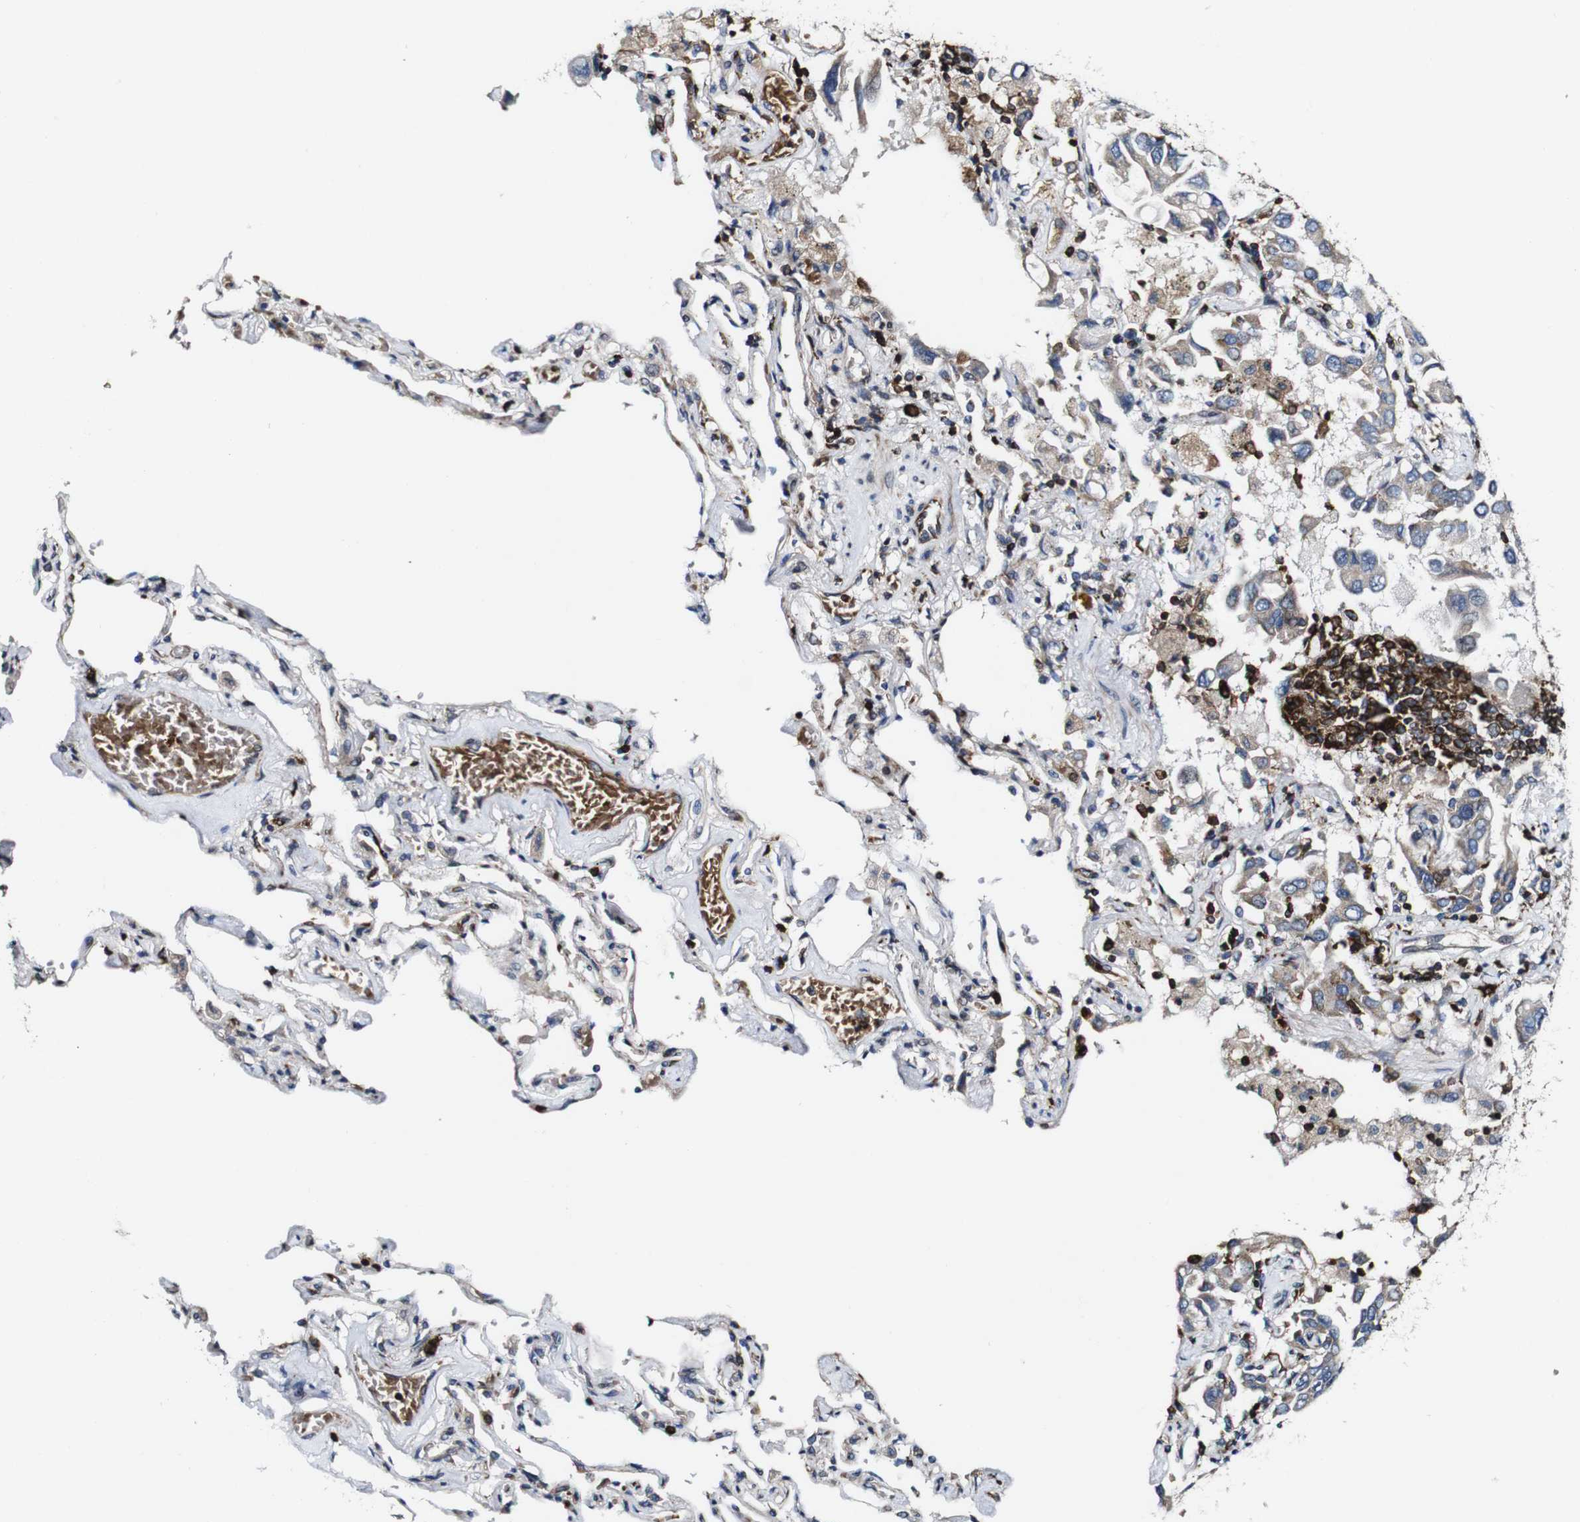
{"staining": {"intensity": "weak", "quantity": ">75%", "location": "cytoplasmic/membranous"}, "tissue": "lung cancer", "cell_type": "Tumor cells", "image_type": "cancer", "snomed": [{"axis": "morphology", "description": "Adenocarcinoma, NOS"}, {"axis": "topography", "description": "Lung"}], "caption": "There is low levels of weak cytoplasmic/membranous staining in tumor cells of lung adenocarcinoma, as demonstrated by immunohistochemical staining (brown color).", "gene": "JAK2", "patient": {"sex": "male", "age": 64}}